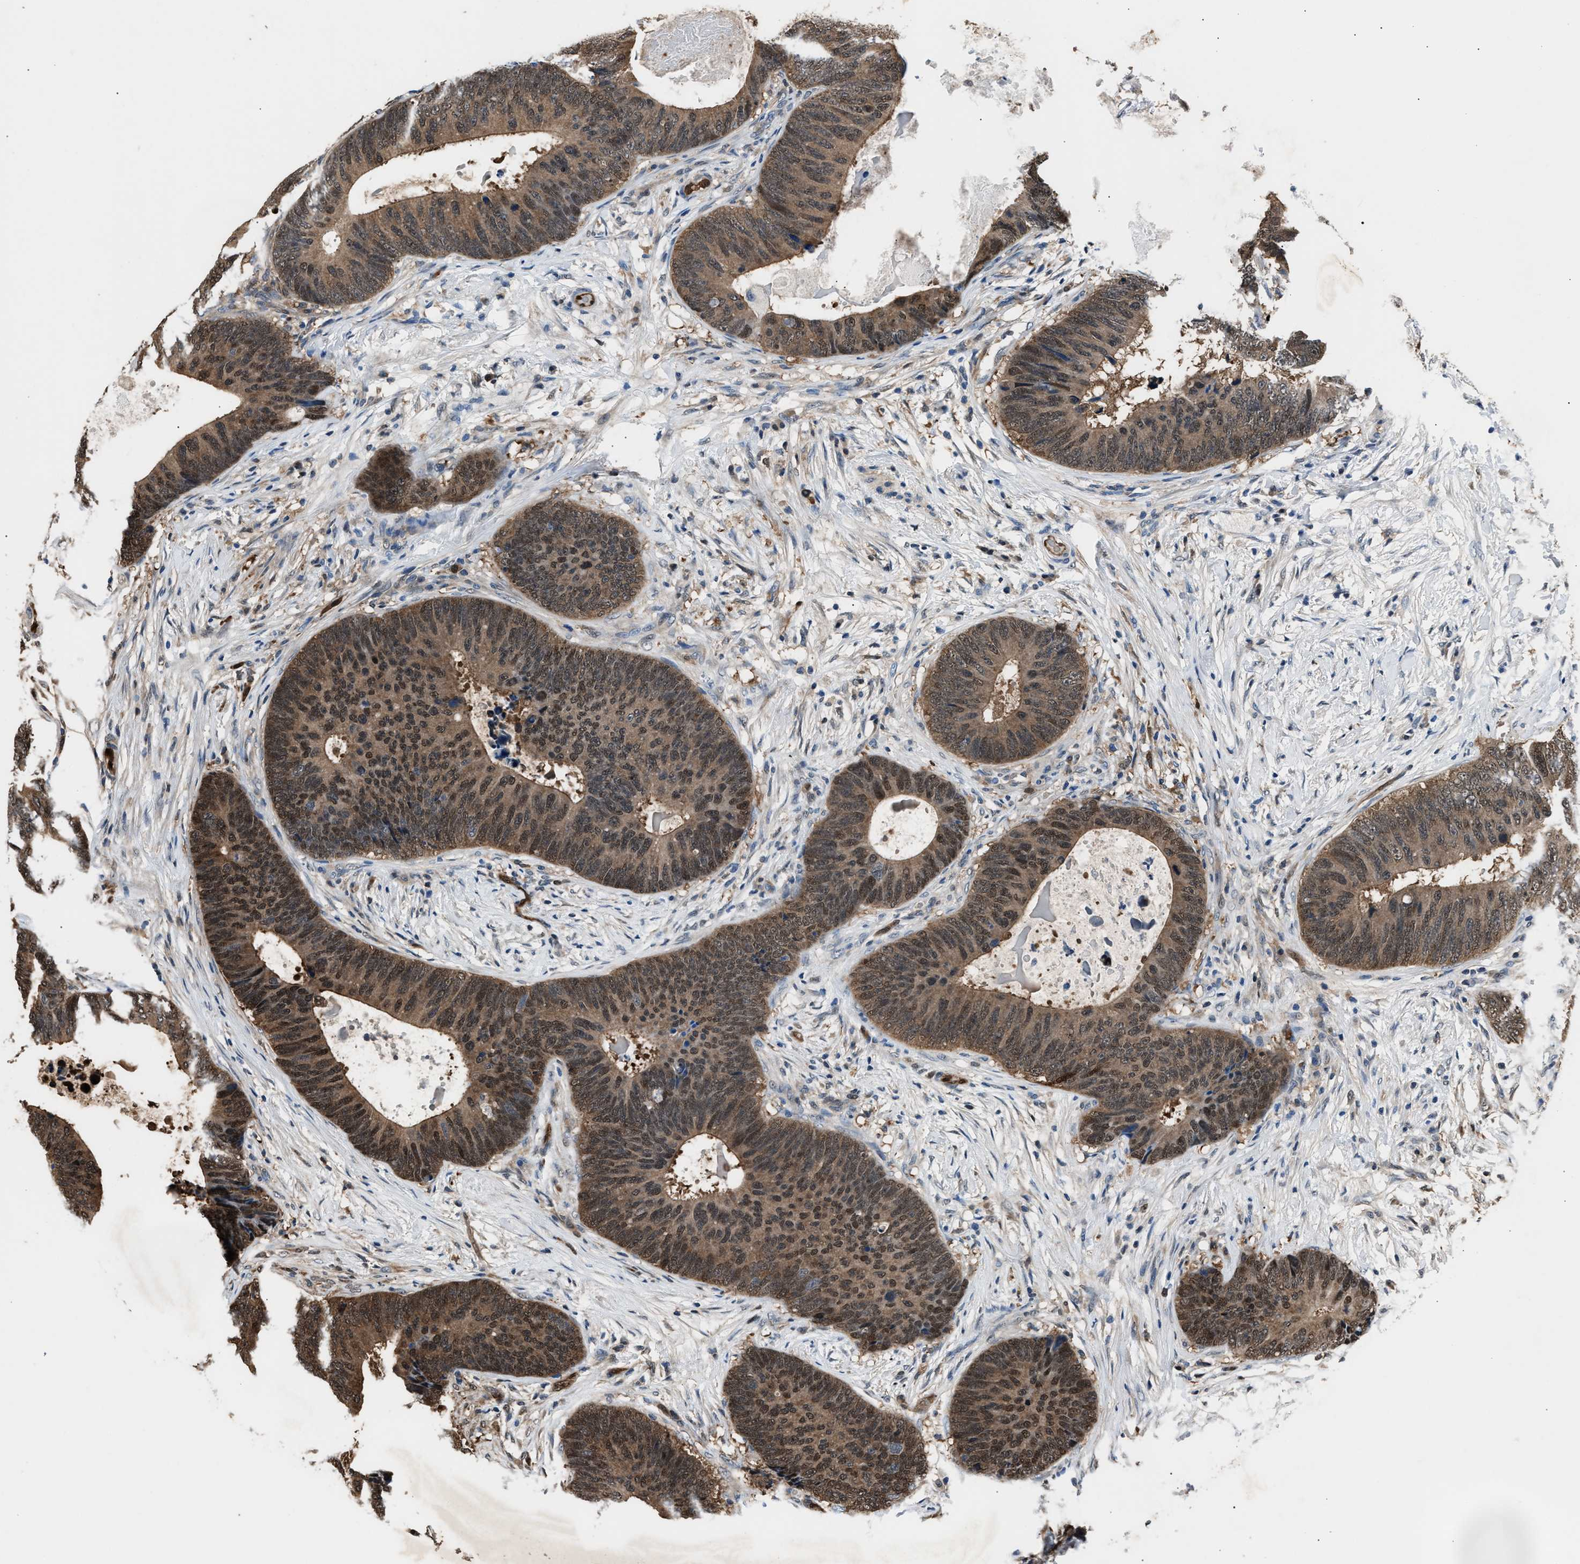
{"staining": {"intensity": "moderate", "quantity": ">75%", "location": "cytoplasmic/membranous,nuclear"}, "tissue": "colorectal cancer", "cell_type": "Tumor cells", "image_type": "cancer", "snomed": [{"axis": "morphology", "description": "Adenocarcinoma, NOS"}, {"axis": "topography", "description": "Colon"}], "caption": "Tumor cells demonstrate medium levels of moderate cytoplasmic/membranous and nuclear expression in approximately >75% of cells in colorectal cancer. Ihc stains the protein in brown and the nuclei are stained blue.", "gene": "PPA1", "patient": {"sex": "male", "age": 56}}